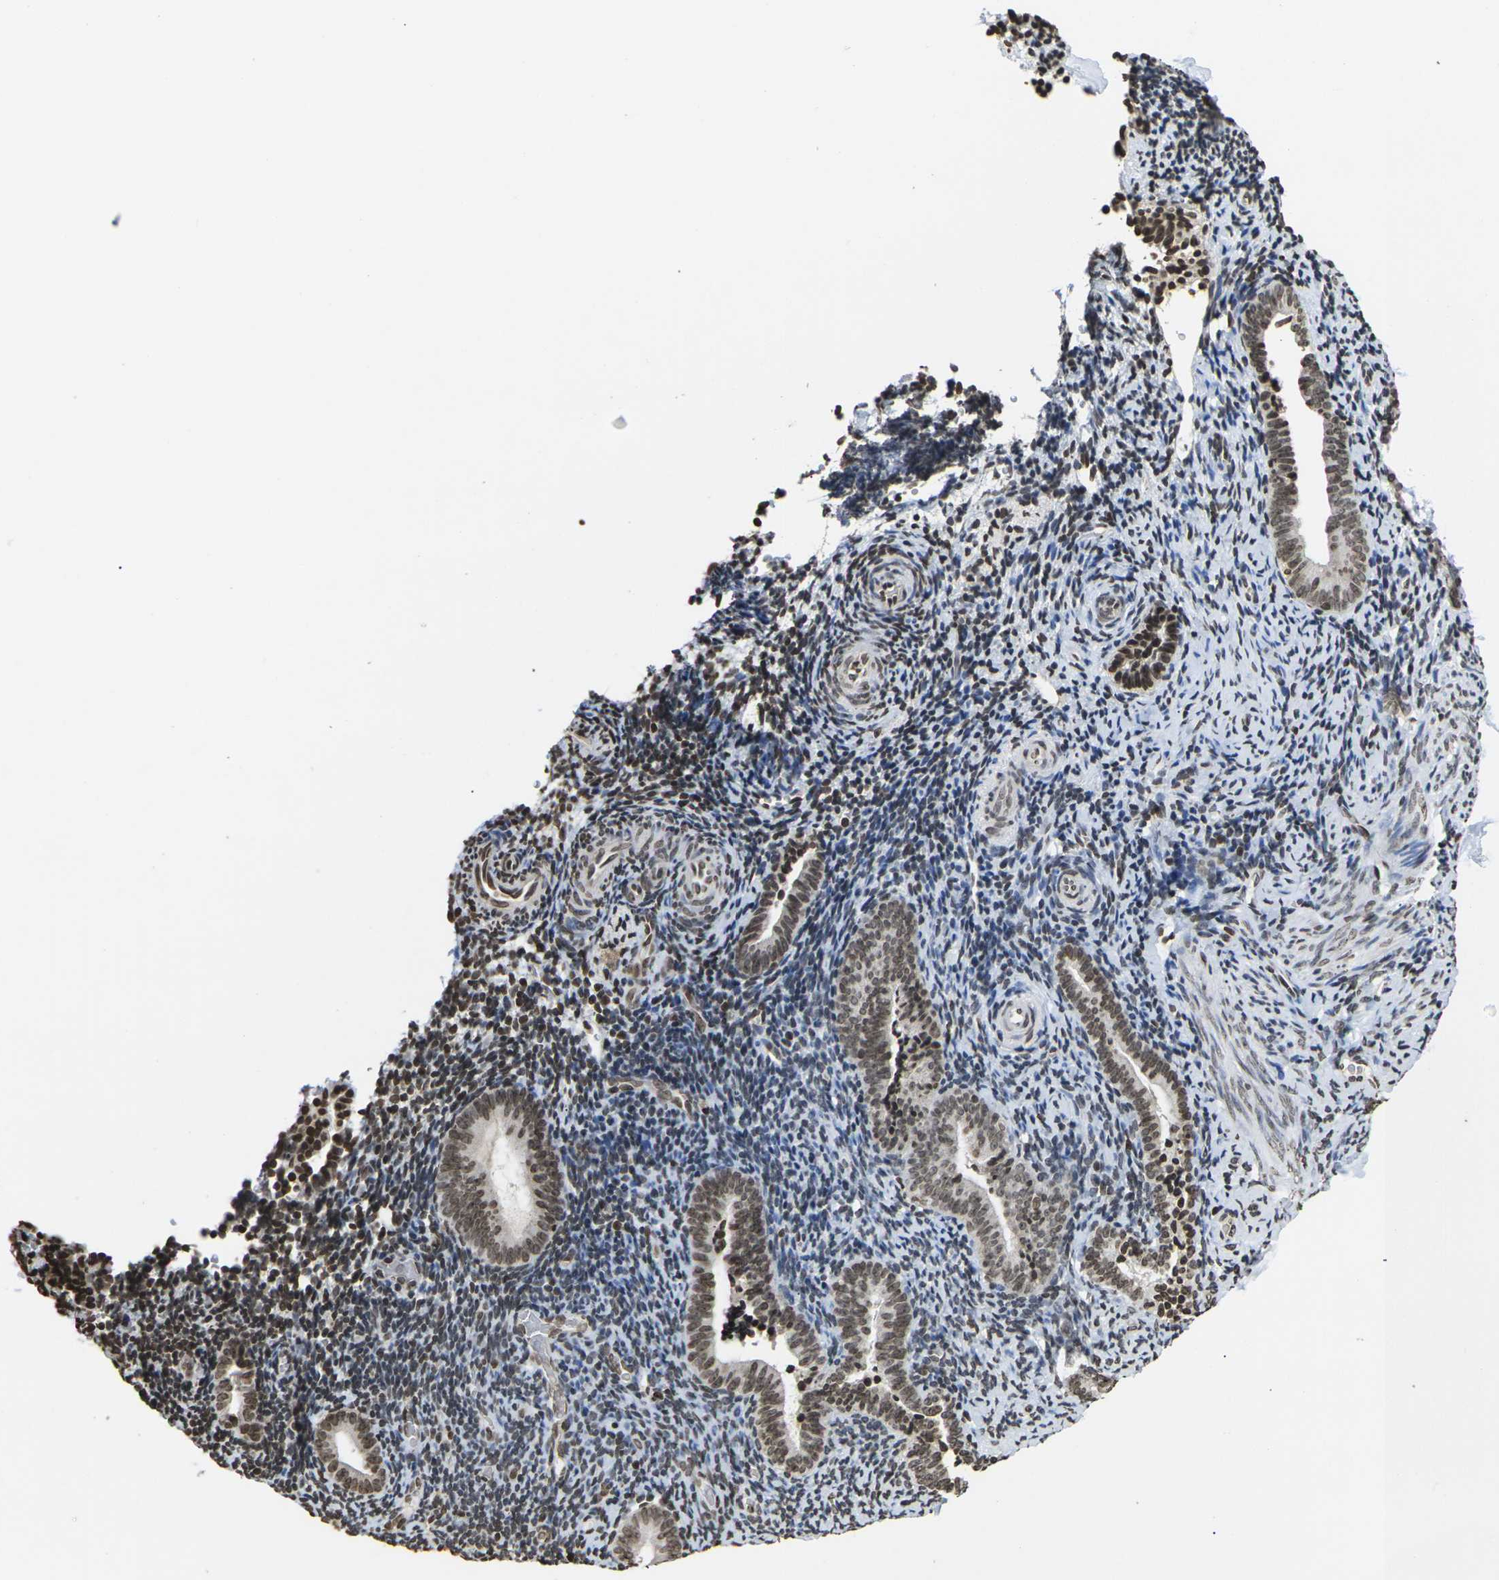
{"staining": {"intensity": "weak", "quantity": ">75%", "location": "nuclear"}, "tissue": "endometrium", "cell_type": "Cells in endometrial stroma", "image_type": "normal", "snomed": [{"axis": "morphology", "description": "Normal tissue, NOS"}, {"axis": "topography", "description": "Endometrium"}], "caption": "Immunohistochemical staining of unremarkable endometrium reveals weak nuclear protein positivity in about >75% of cells in endometrial stroma. The staining was performed using DAB (3,3'-diaminobenzidine) to visualize the protein expression in brown, while the nuclei were stained in blue with hematoxylin (Magnification: 20x).", "gene": "ETV5", "patient": {"sex": "female", "age": 51}}